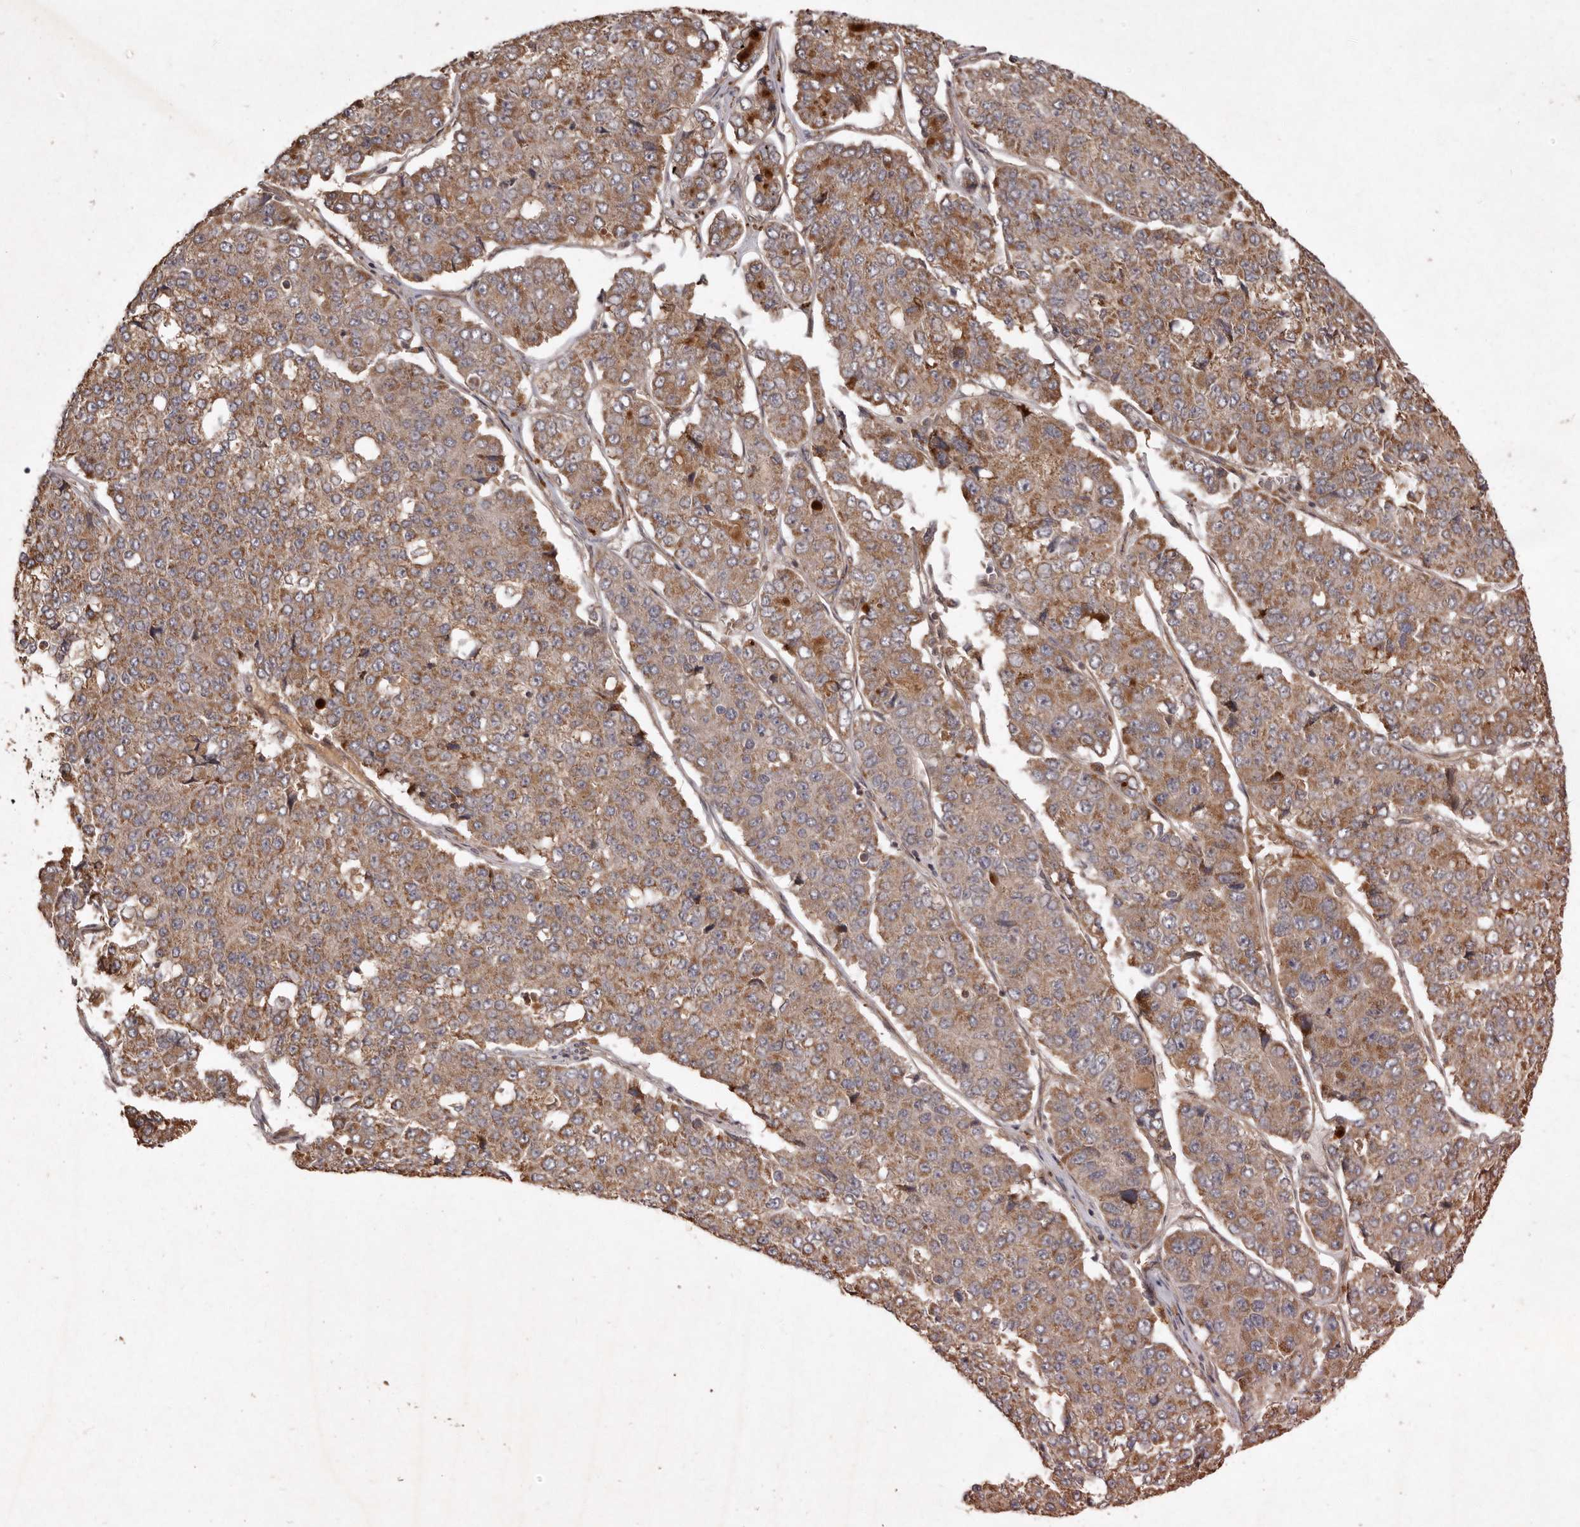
{"staining": {"intensity": "moderate", "quantity": ">75%", "location": "cytoplasmic/membranous"}, "tissue": "pancreatic cancer", "cell_type": "Tumor cells", "image_type": "cancer", "snomed": [{"axis": "morphology", "description": "Adenocarcinoma, NOS"}, {"axis": "topography", "description": "Pancreas"}], "caption": "Protein expression analysis of pancreatic cancer displays moderate cytoplasmic/membranous expression in approximately >75% of tumor cells.", "gene": "SEMA3A", "patient": {"sex": "male", "age": 50}}